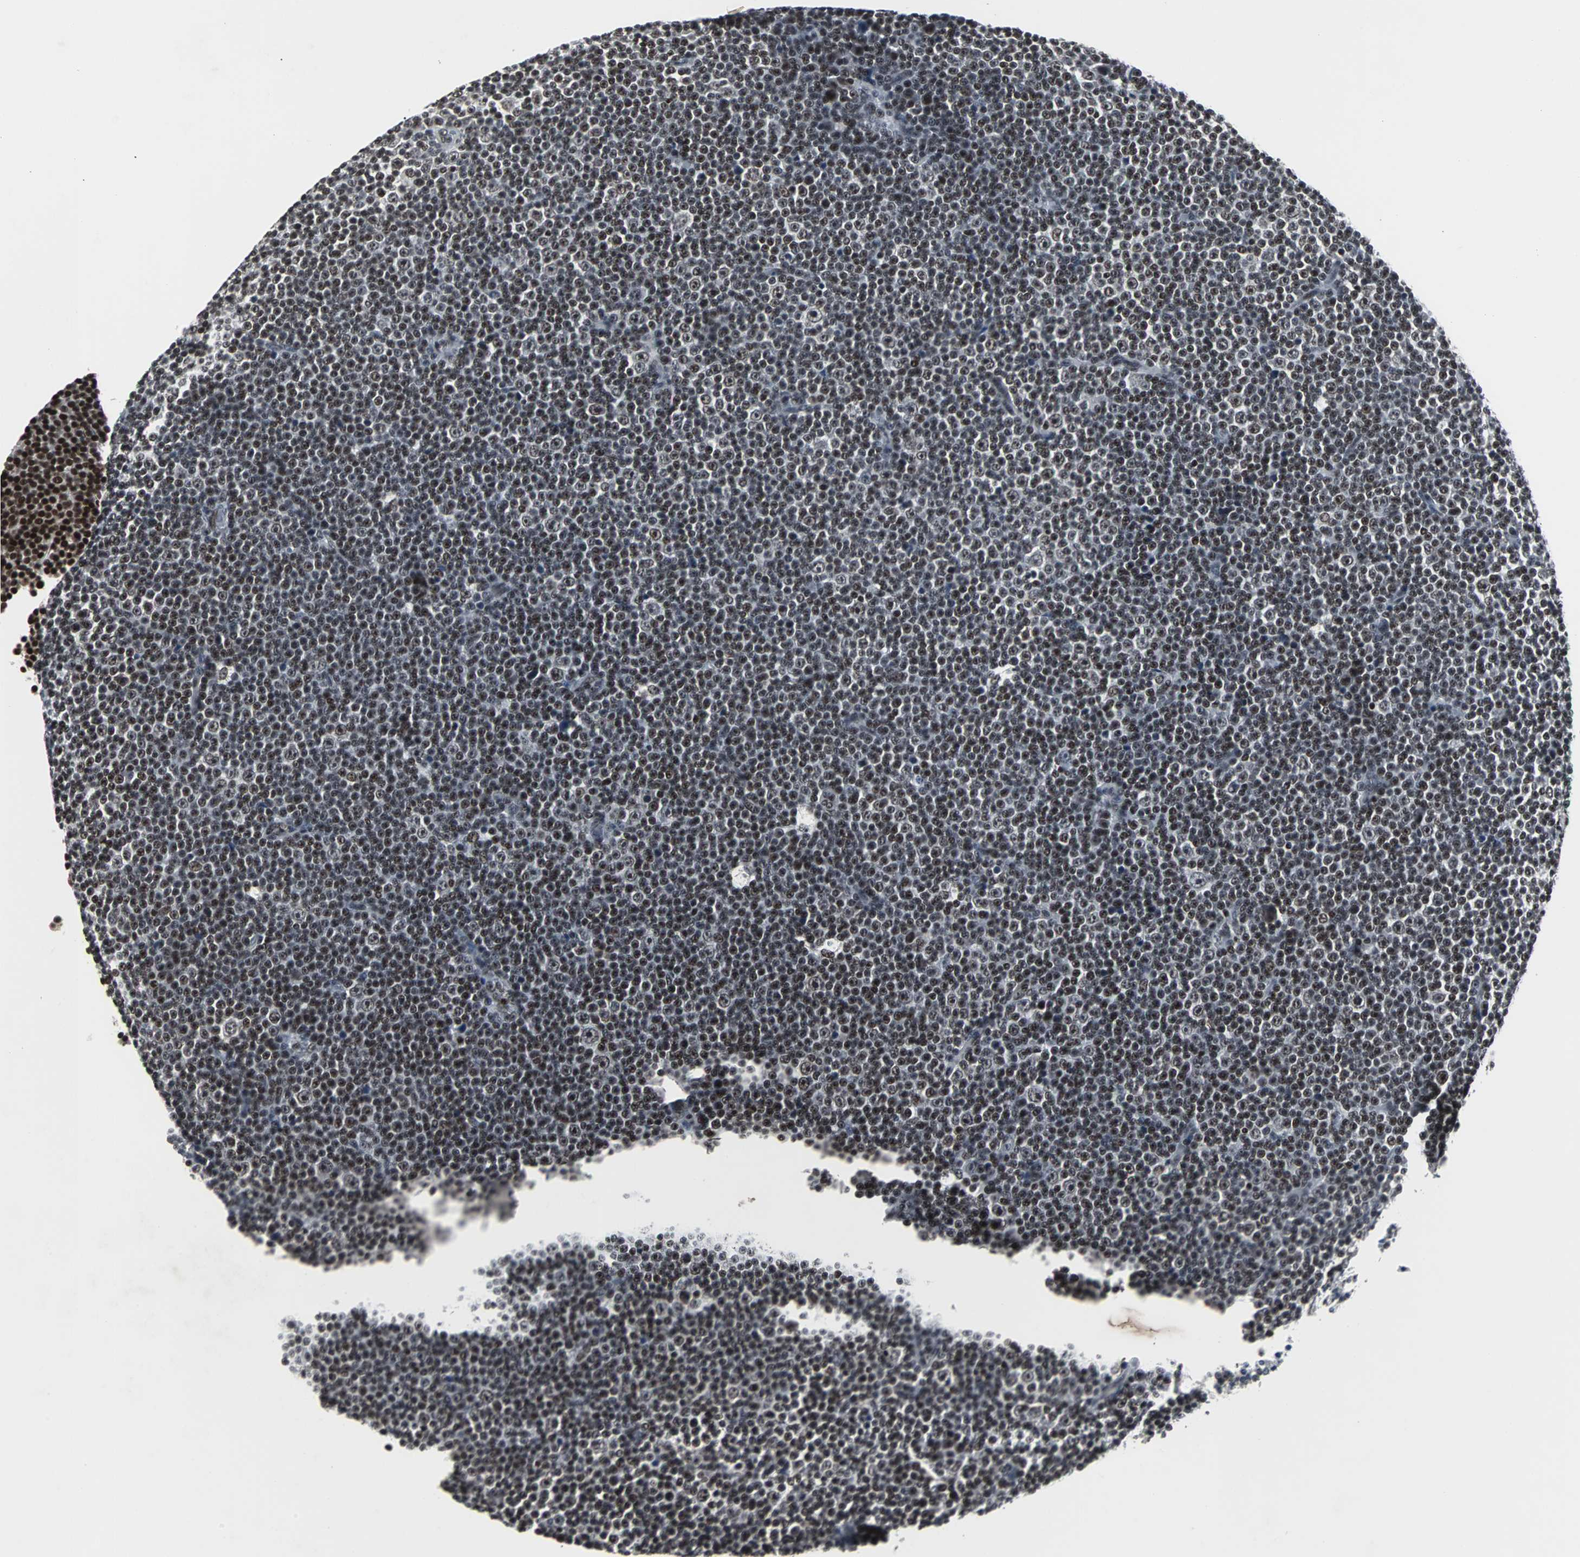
{"staining": {"intensity": "moderate", "quantity": ">75%", "location": "nuclear"}, "tissue": "lymphoma", "cell_type": "Tumor cells", "image_type": "cancer", "snomed": [{"axis": "morphology", "description": "Malignant lymphoma, non-Hodgkin's type, Low grade"}, {"axis": "topography", "description": "Lymph node"}], "caption": "Protein staining by IHC reveals moderate nuclear positivity in approximately >75% of tumor cells in low-grade malignant lymphoma, non-Hodgkin's type. (Brightfield microscopy of DAB IHC at high magnification).", "gene": "PNKP", "patient": {"sex": "female", "age": 67}}